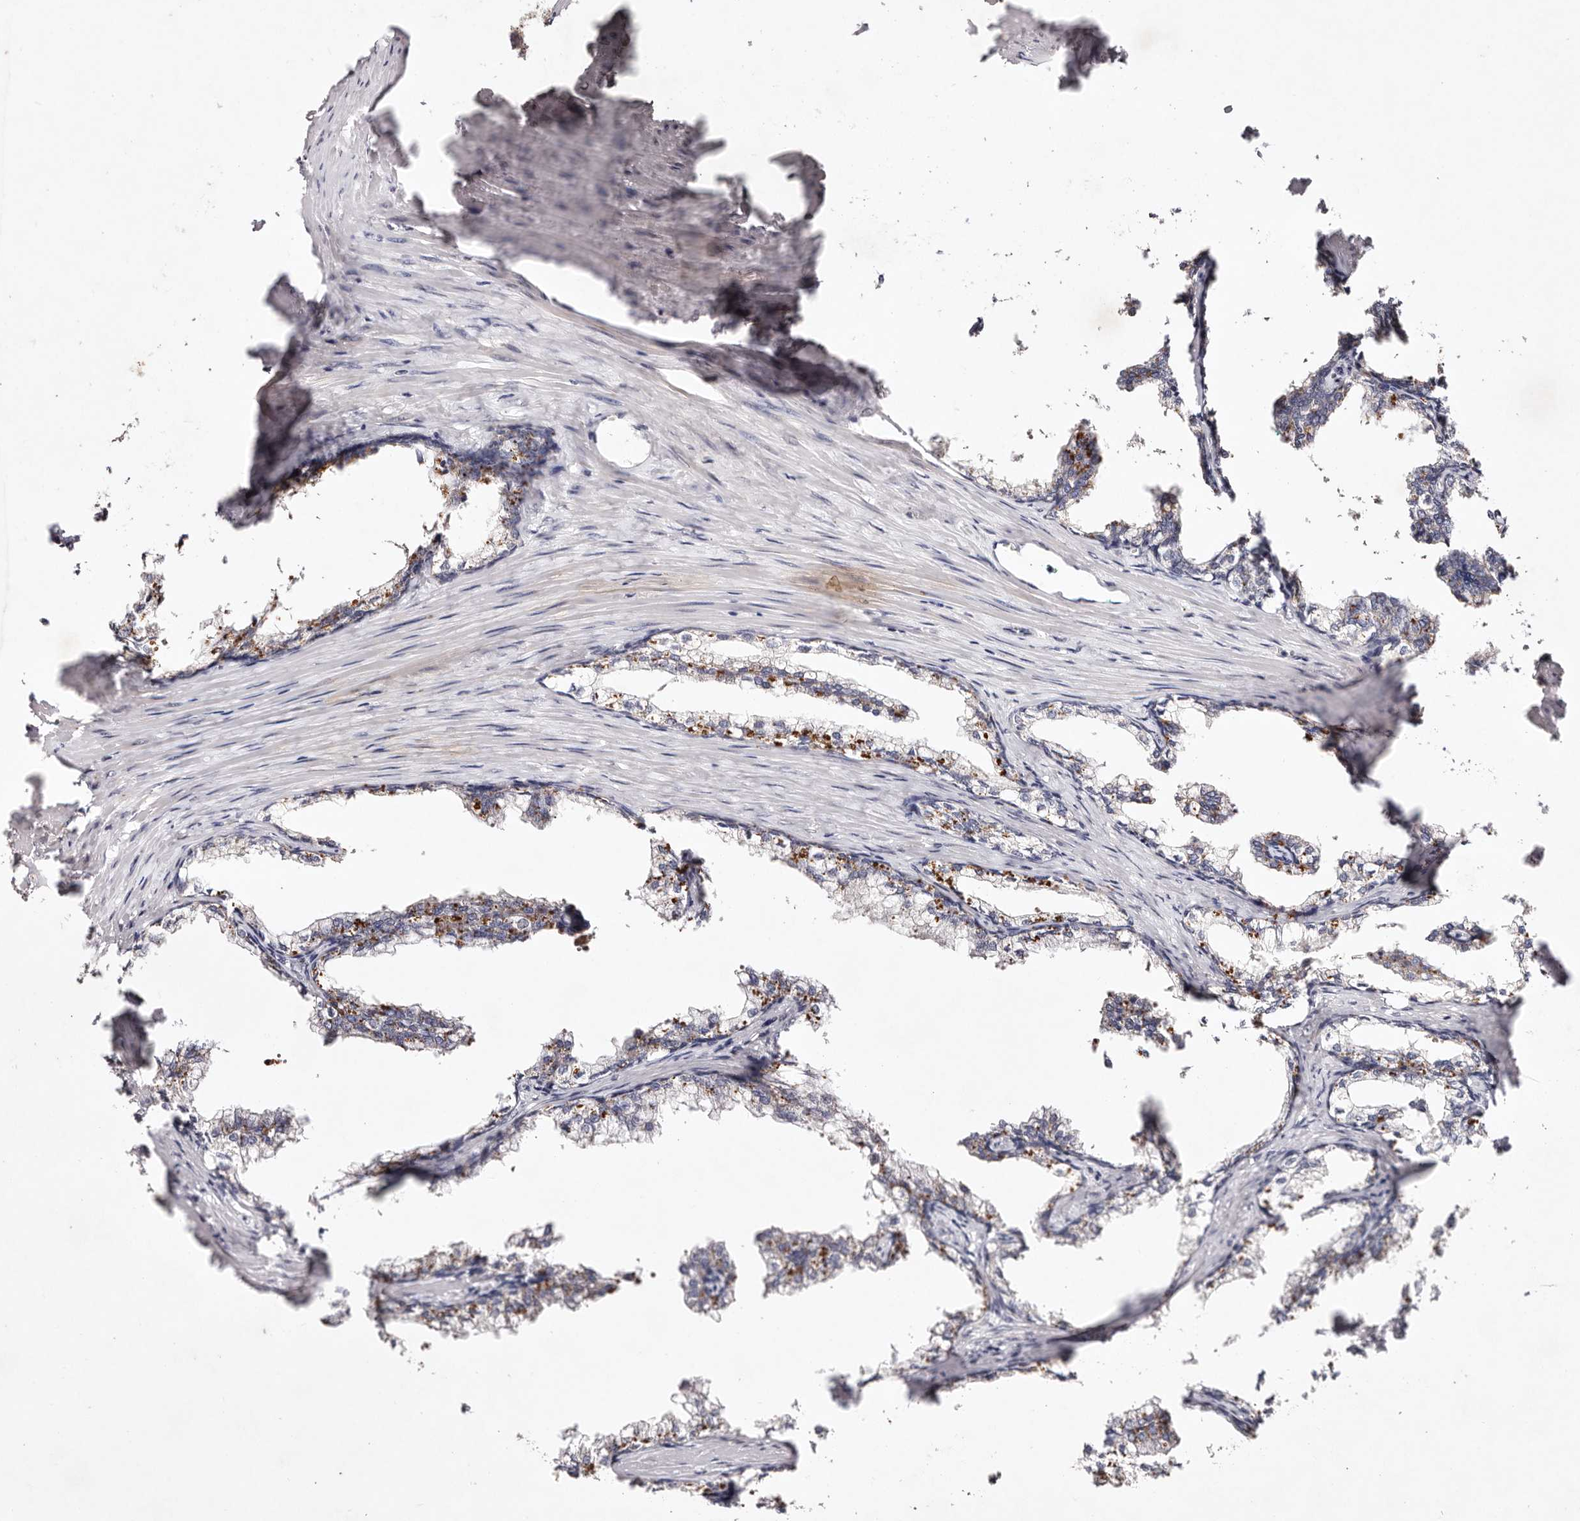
{"staining": {"intensity": "moderate", "quantity": "<25%", "location": "cytoplasmic/membranous"}, "tissue": "prostate cancer", "cell_type": "Tumor cells", "image_type": "cancer", "snomed": [{"axis": "morphology", "description": "Adenocarcinoma, High grade"}, {"axis": "topography", "description": "Prostate"}], "caption": "The image reveals a brown stain indicating the presence of a protein in the cytoplasmic/membranous of tumor cells in prostate adenocarcinoma (high-grade). (brown staining indicates protein expression, while blue staining denotes nuclei).", "gene": "TSC2", "patient": {"sex": "male", "age": 58}}